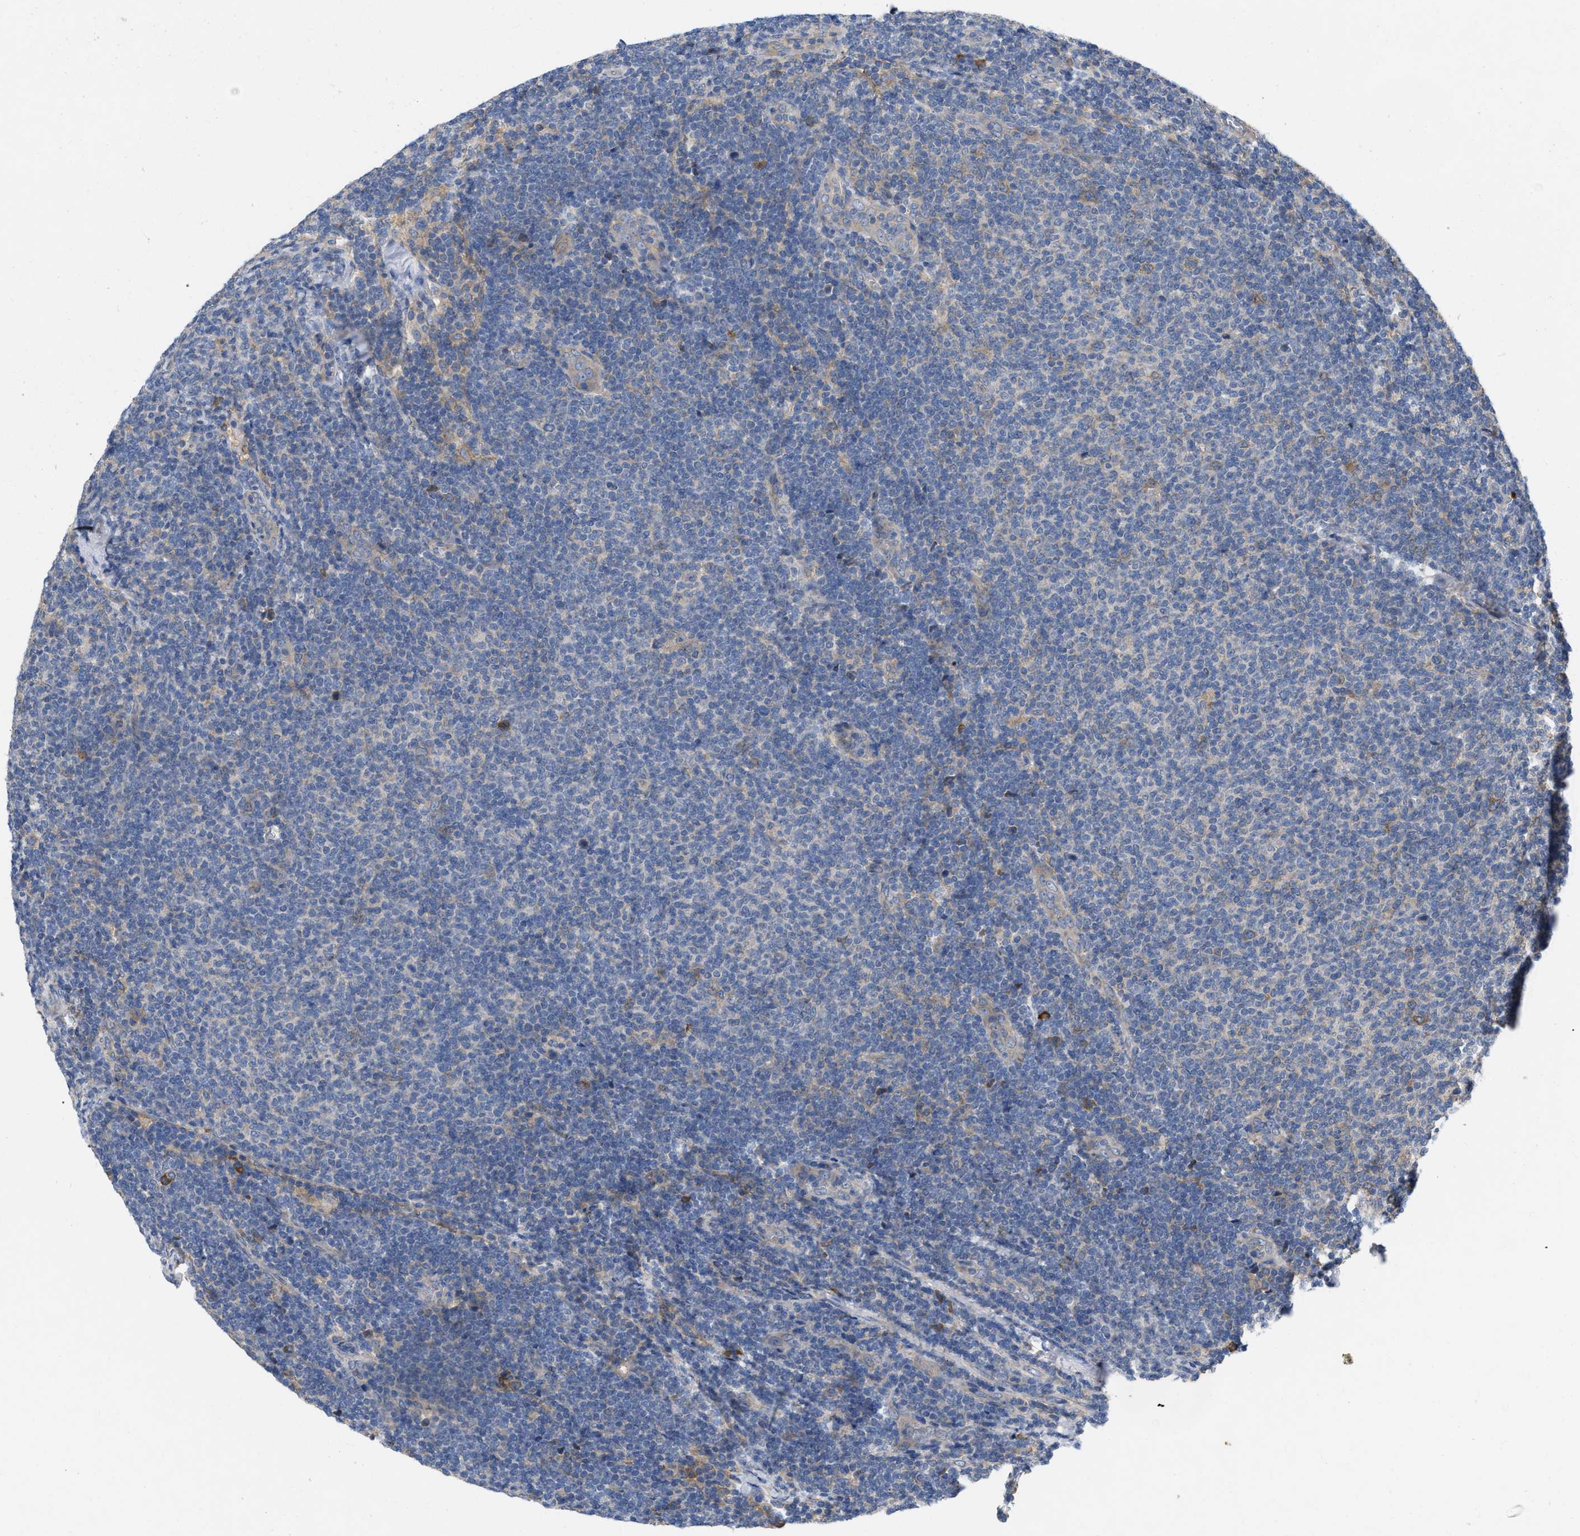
{"staining": {"intensity": "negative", "quantity": "none", "location": "none"}, "tissue": "lymphoma", "cell_type": "Tumor cells", "image_type": "cancer", "snomed": [{"axis": "morphology", "description": "Malignant lymphoma, non-Hodgkin's type, Low grade"}, {"axis": "topography", "description": "Lymph node"}], "caption": "Protein analysis of malignant lymphoma, non-Hodgkin's type (low-grade) reveals no significant positivity in tumor cells.", "gene": "TMEM131", "patient": {"sex": "male", "age": 66}}